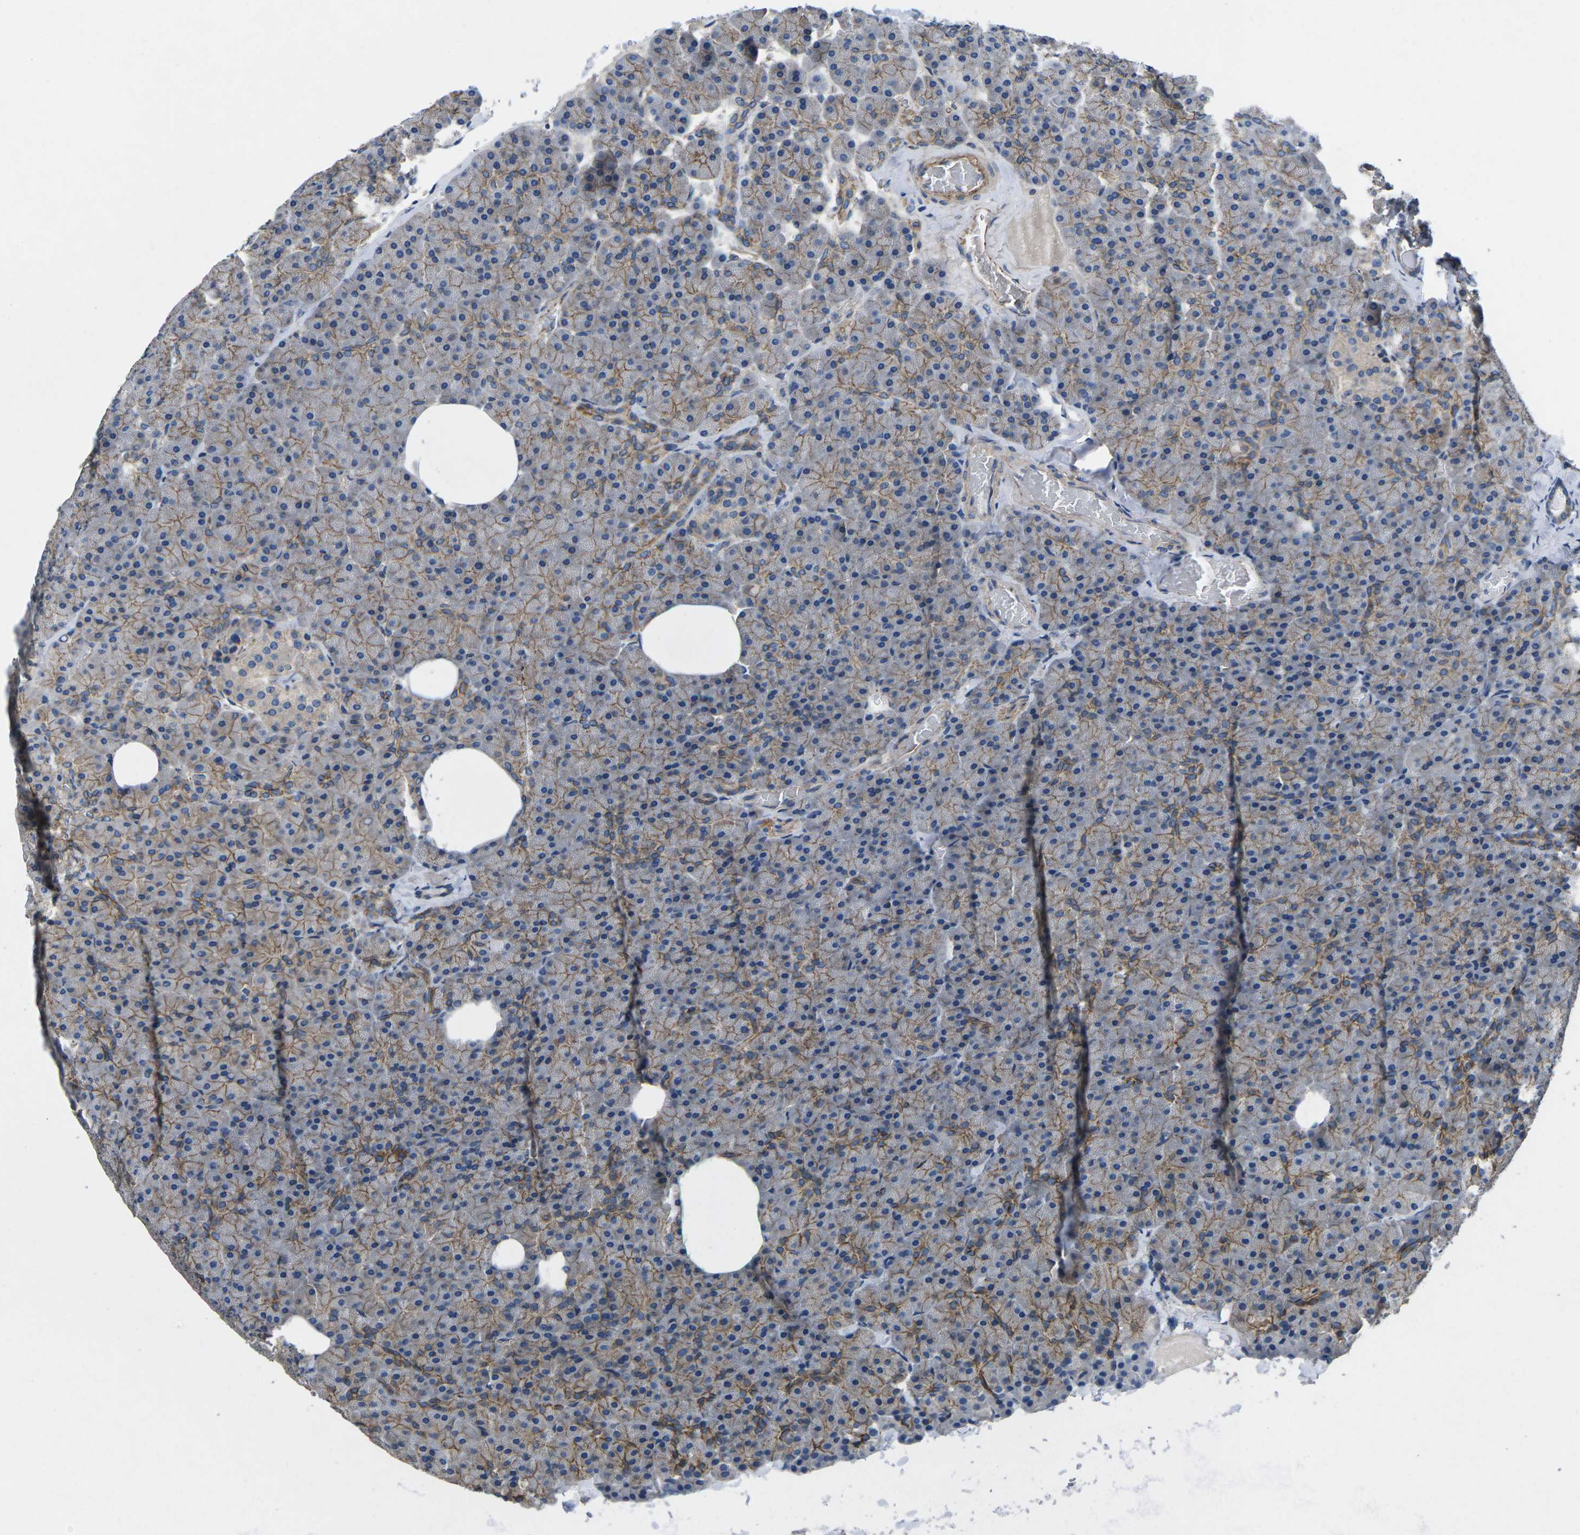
{"staining": {"intensity": "moderate", "quantity": ">75%", "location": "cytoplasmic/membranous"}, "tissue": "pancreas", "cell_type": "Exocrine glandular cells", "image_type": "normal", "snomed": [{"axis": "morphology", "description": "Normal tissue, NOS"}, {"axis": "topography", "description": "Pancreas"}], "caption": "Brown immunohistochemical staining in unremarkable pancreas reveals moderate cytoplasmic/membranous staining in about >75% of exocrine glandular cells.", "gene": "CTNND1", "patient": {"sex": "female", "age": 35}}